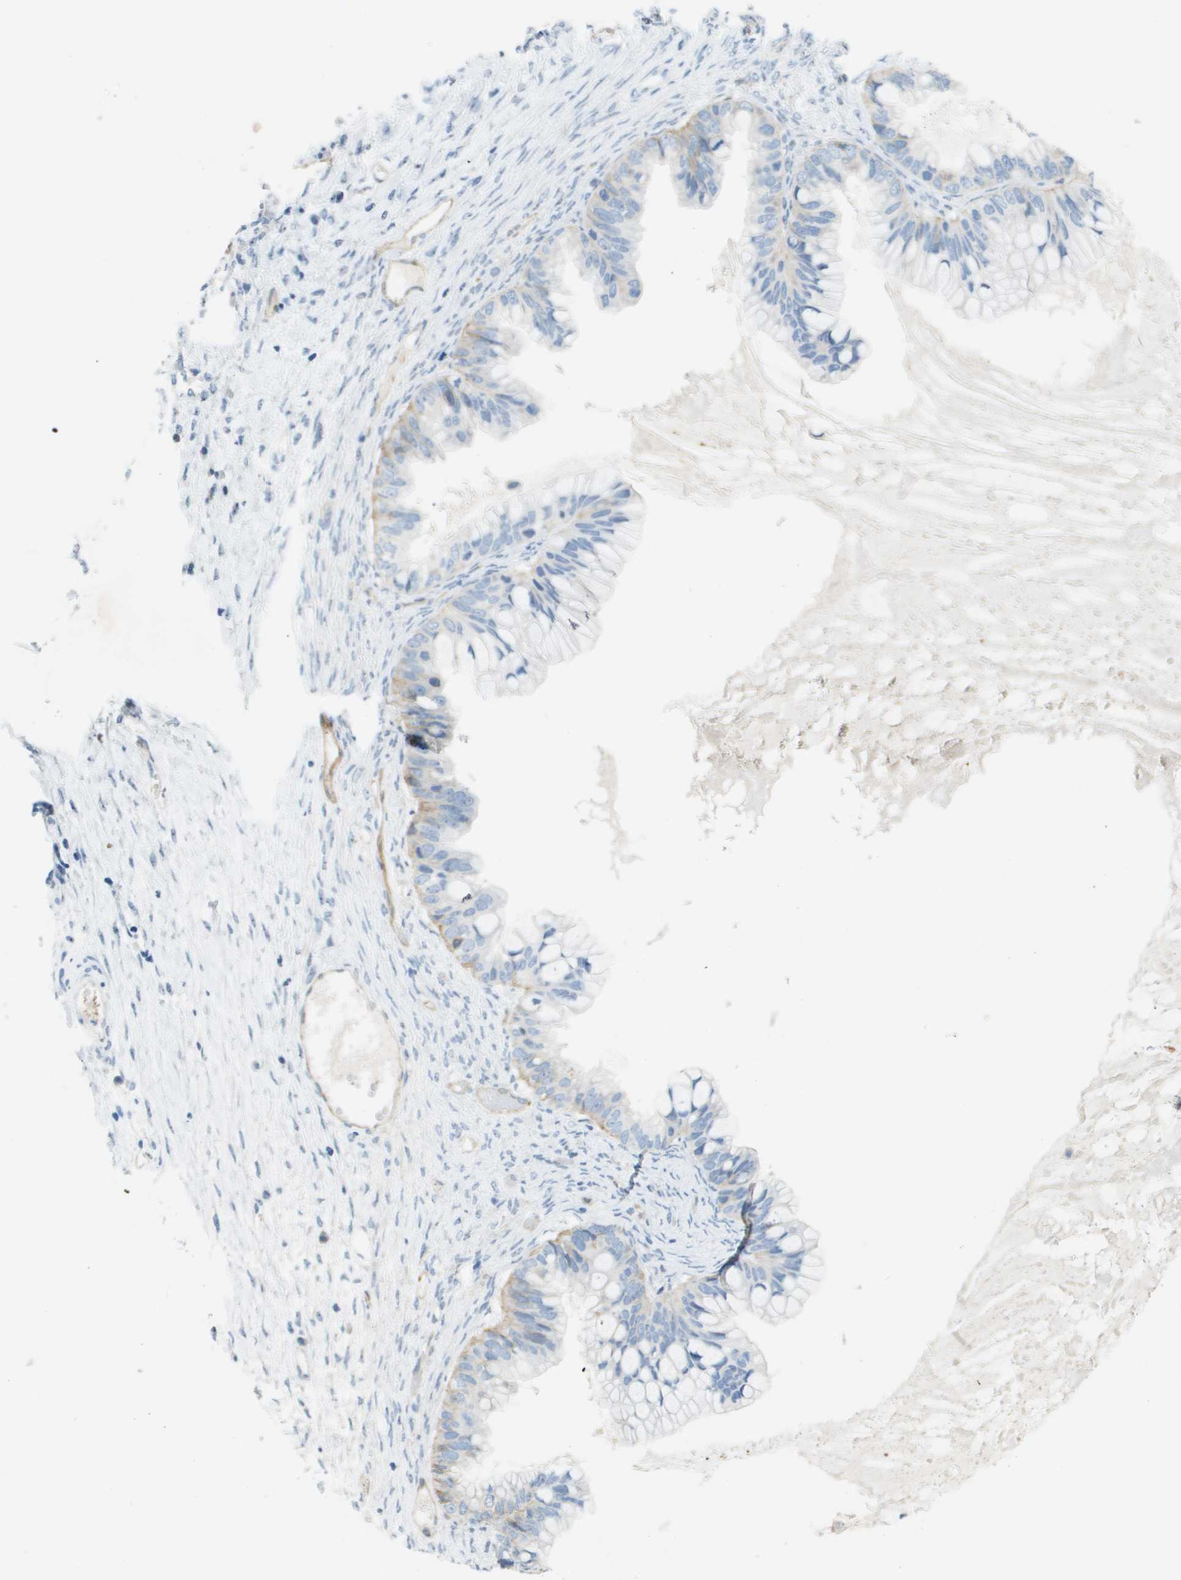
{"staining": {"intensity": "moderate", "quantity": "<25%", "location": "cytoplasmic/membranous"}, "tissue": "ovarian cancer", "cell_type": "Tumor cells", "image_type": "cancer", "snomed": [{"axis": "morphology", "description": "Cystadenocarcinoma, mucinous, NOS"}, {"axis": "topography", "description": "Ovary"}], "caption": "Immunohistochemistry (IHC) photomicrograph of neoplastic tissue: human ovarian cancer (mucinous cystadenocarcinoma) stained using immunohistochemistry (IHC) shows low levels of moderate protein expression localized specifically in the cytoplasmic/membranous of tumor cells, appearing as a cytoplasmic/membranous brown color.", "gene": "ITGA6", "patient": {"sex": "female", "age": 80}}